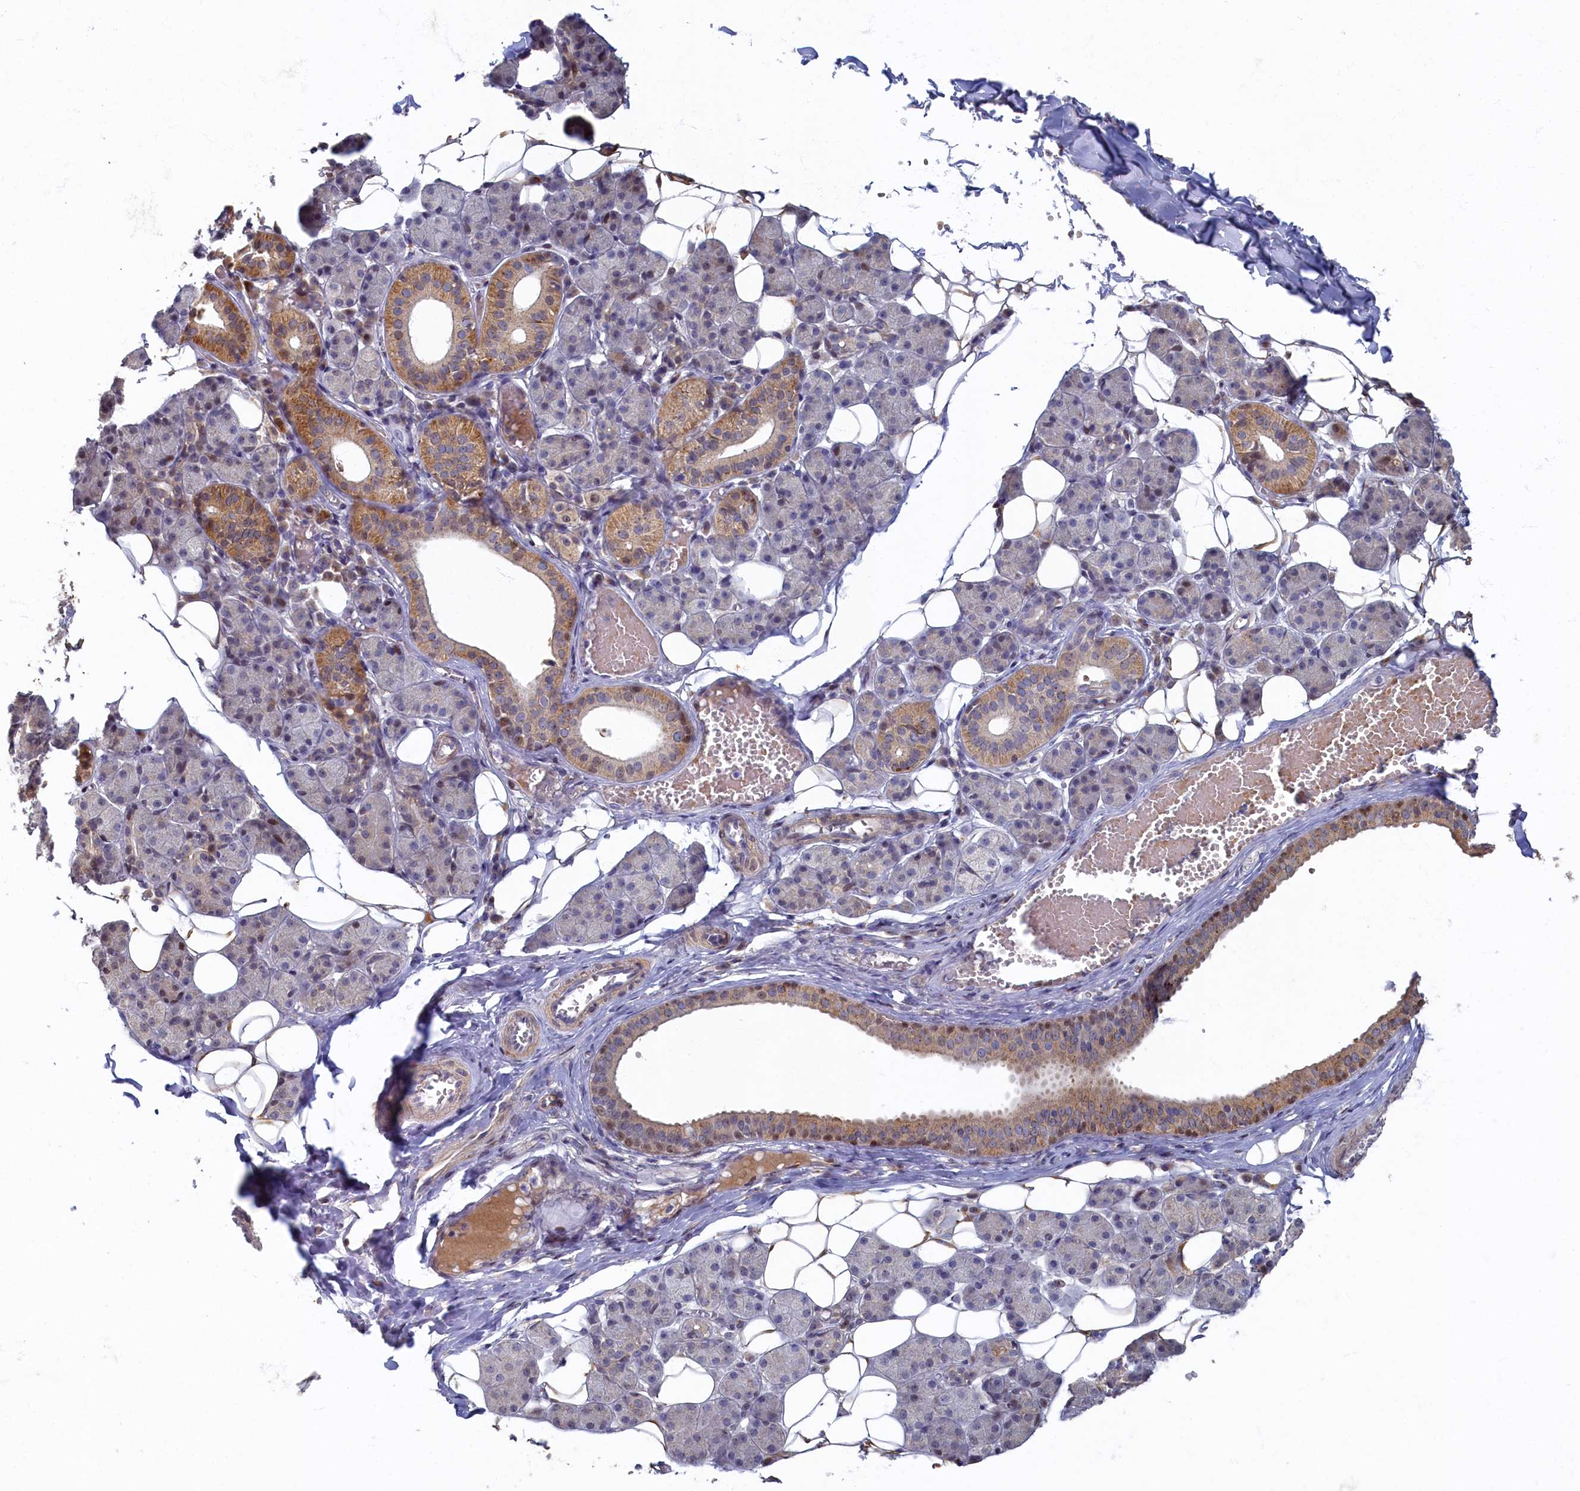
{"staining": {"intensity": "moderate", "quantity": "<25%", "location": "cytoplasmic/membranous"}, "tissue": "salivary gland", "cell_type": "Glandular cells", "image_type": "normal", "snomed": [{"axis": "morphology", "description": "Normal tissue, NOS"}, {"axis": "topography", "description": "Salivary gland"}], "caption": "An image showing moderate cytoplasmic/membranous positivity in approximately <25% of glandular cells in unremarkable salivary gland, as visualized by brown immunohistochemical staining.", "gene": "HUNK", "patient": {"sex": "female", "age": 33}}